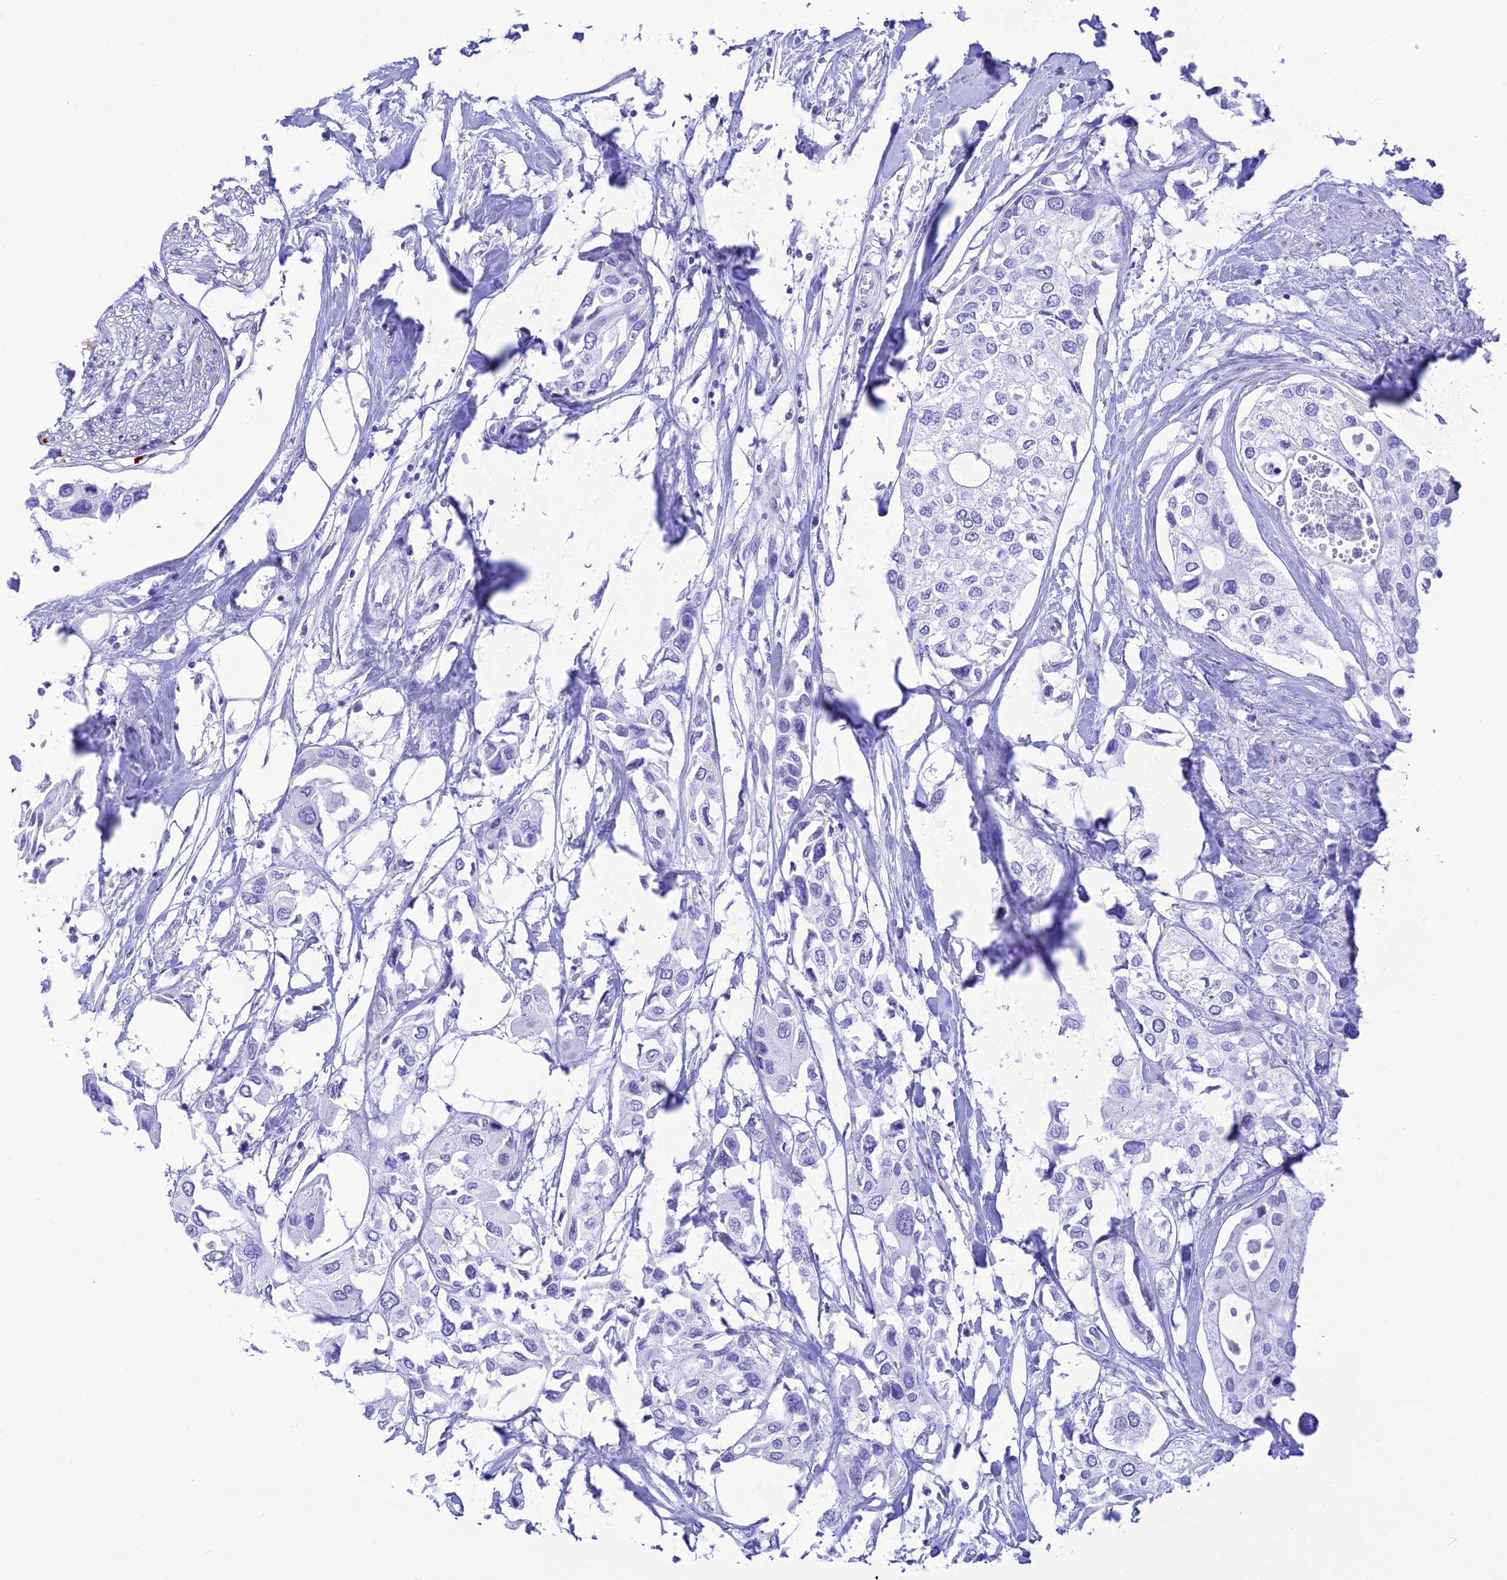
{"staining": {"intensity": "negative", "quantity": "none", "location": "none"}, "tissue": "urothelial cancer", "cell_type": "Tumor cells", "image_type": "cancer", "snomed": [{"axis": "morphology", "description": "Urothelial carcinoma, High grade"}, {"axis": "topography", "description": "Urinary bladder"}], "caption": "Protein analysis of urothelial cancer exhibits no significant expression in tumor cells.", "gene": "PRNP", "patient": {"sex": "male", "age": 64}}